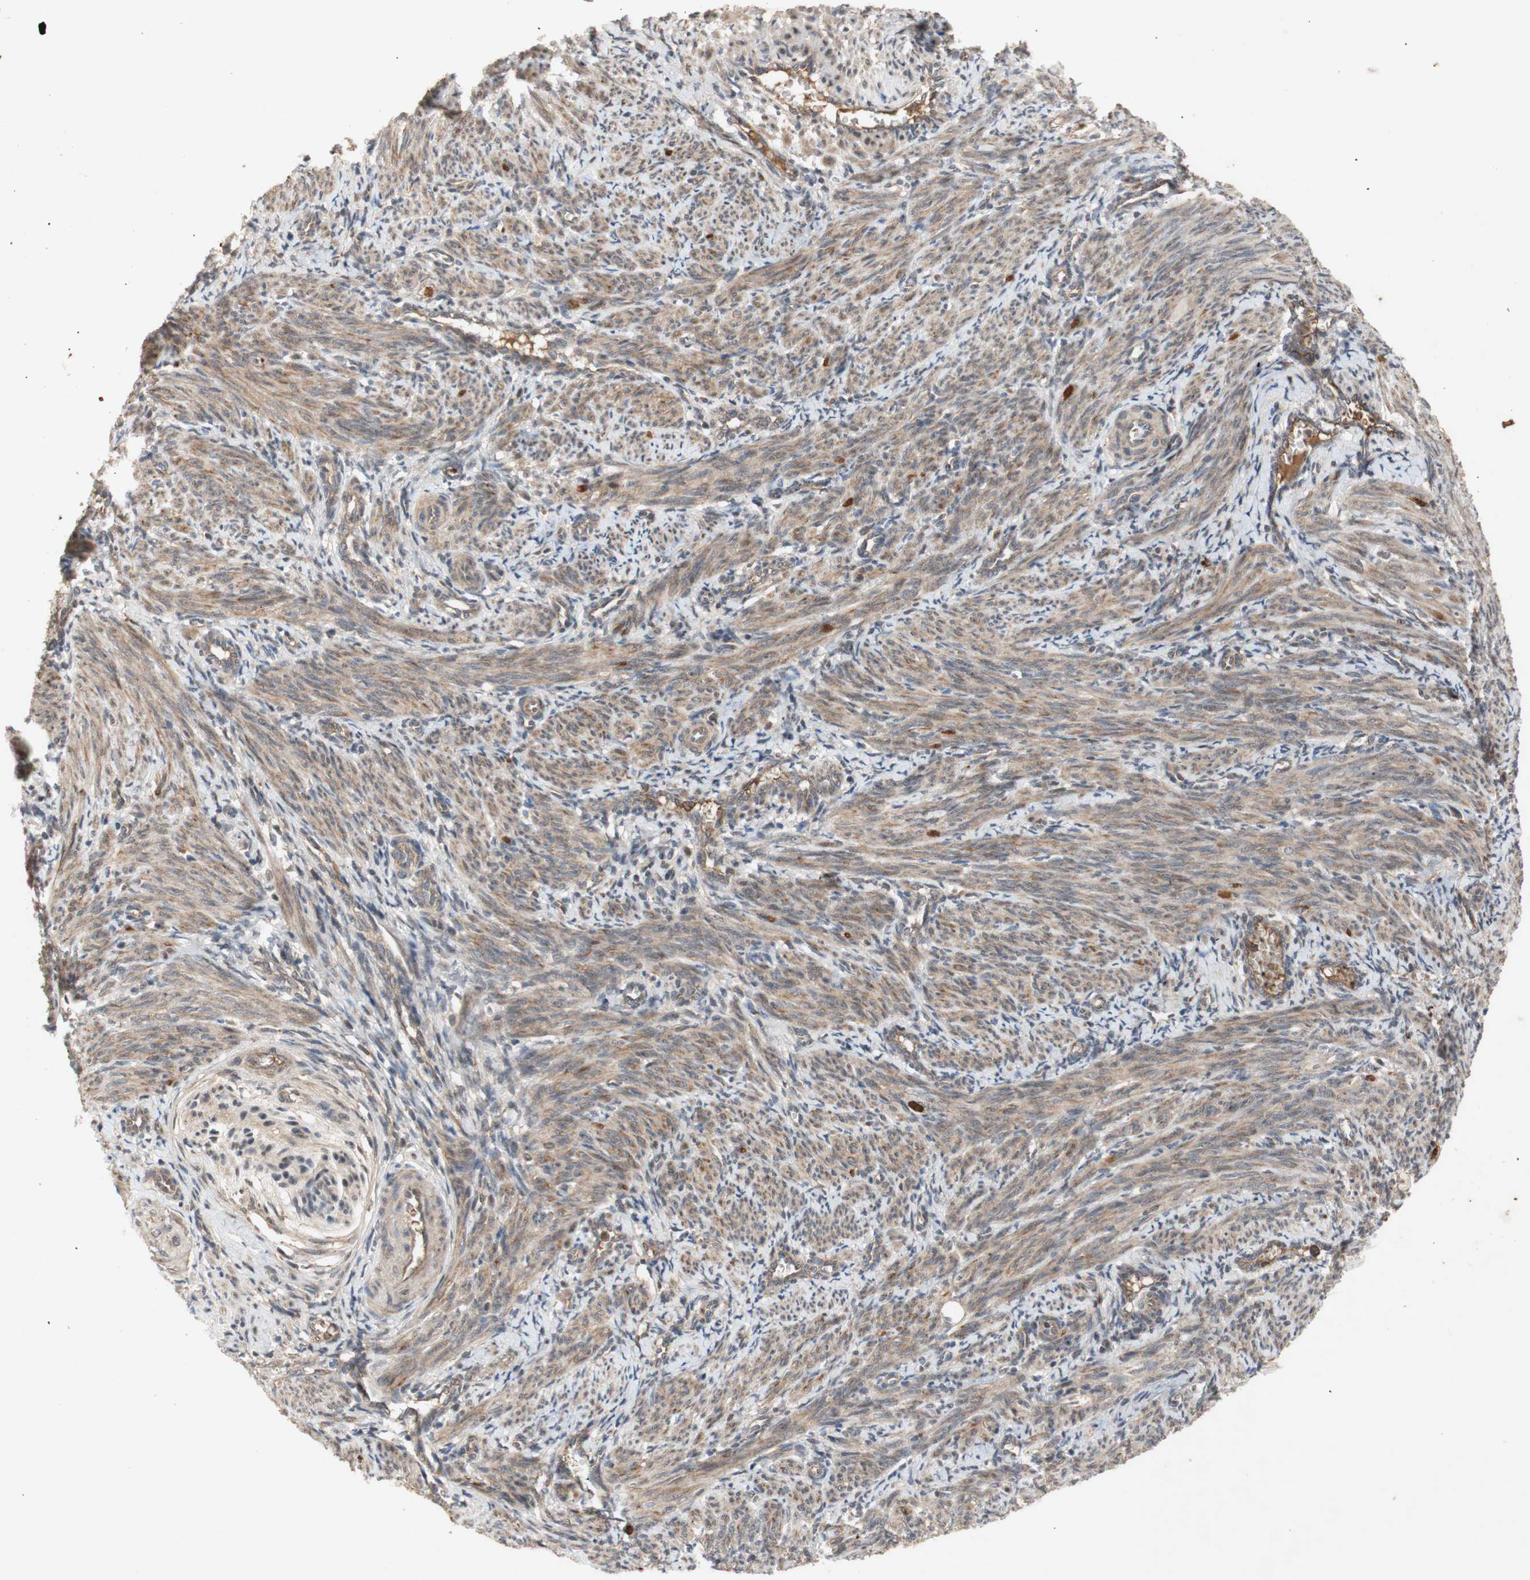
{"staining": {"intensity": "weak", "quantity": ">75%", "location": "cytoplasmic/membranous"}, "tissue": "smooth muscle", "cell_type": "Smooth muscle cells", "image_type": "normal", "snomed": [{"axis": "morphology", "description": "Normal tissue, NOS"}, {"axis": "topography", "description": "Endometrium"}], "caption": "Immunohistochemical staining of normal smooth muscle demonstrates weak cytoplasmic/membranous protein positivity in about >75% of smooth muscle cells.", "gene": "PKN1", "patient": {"sex": "female", "age": 33}}